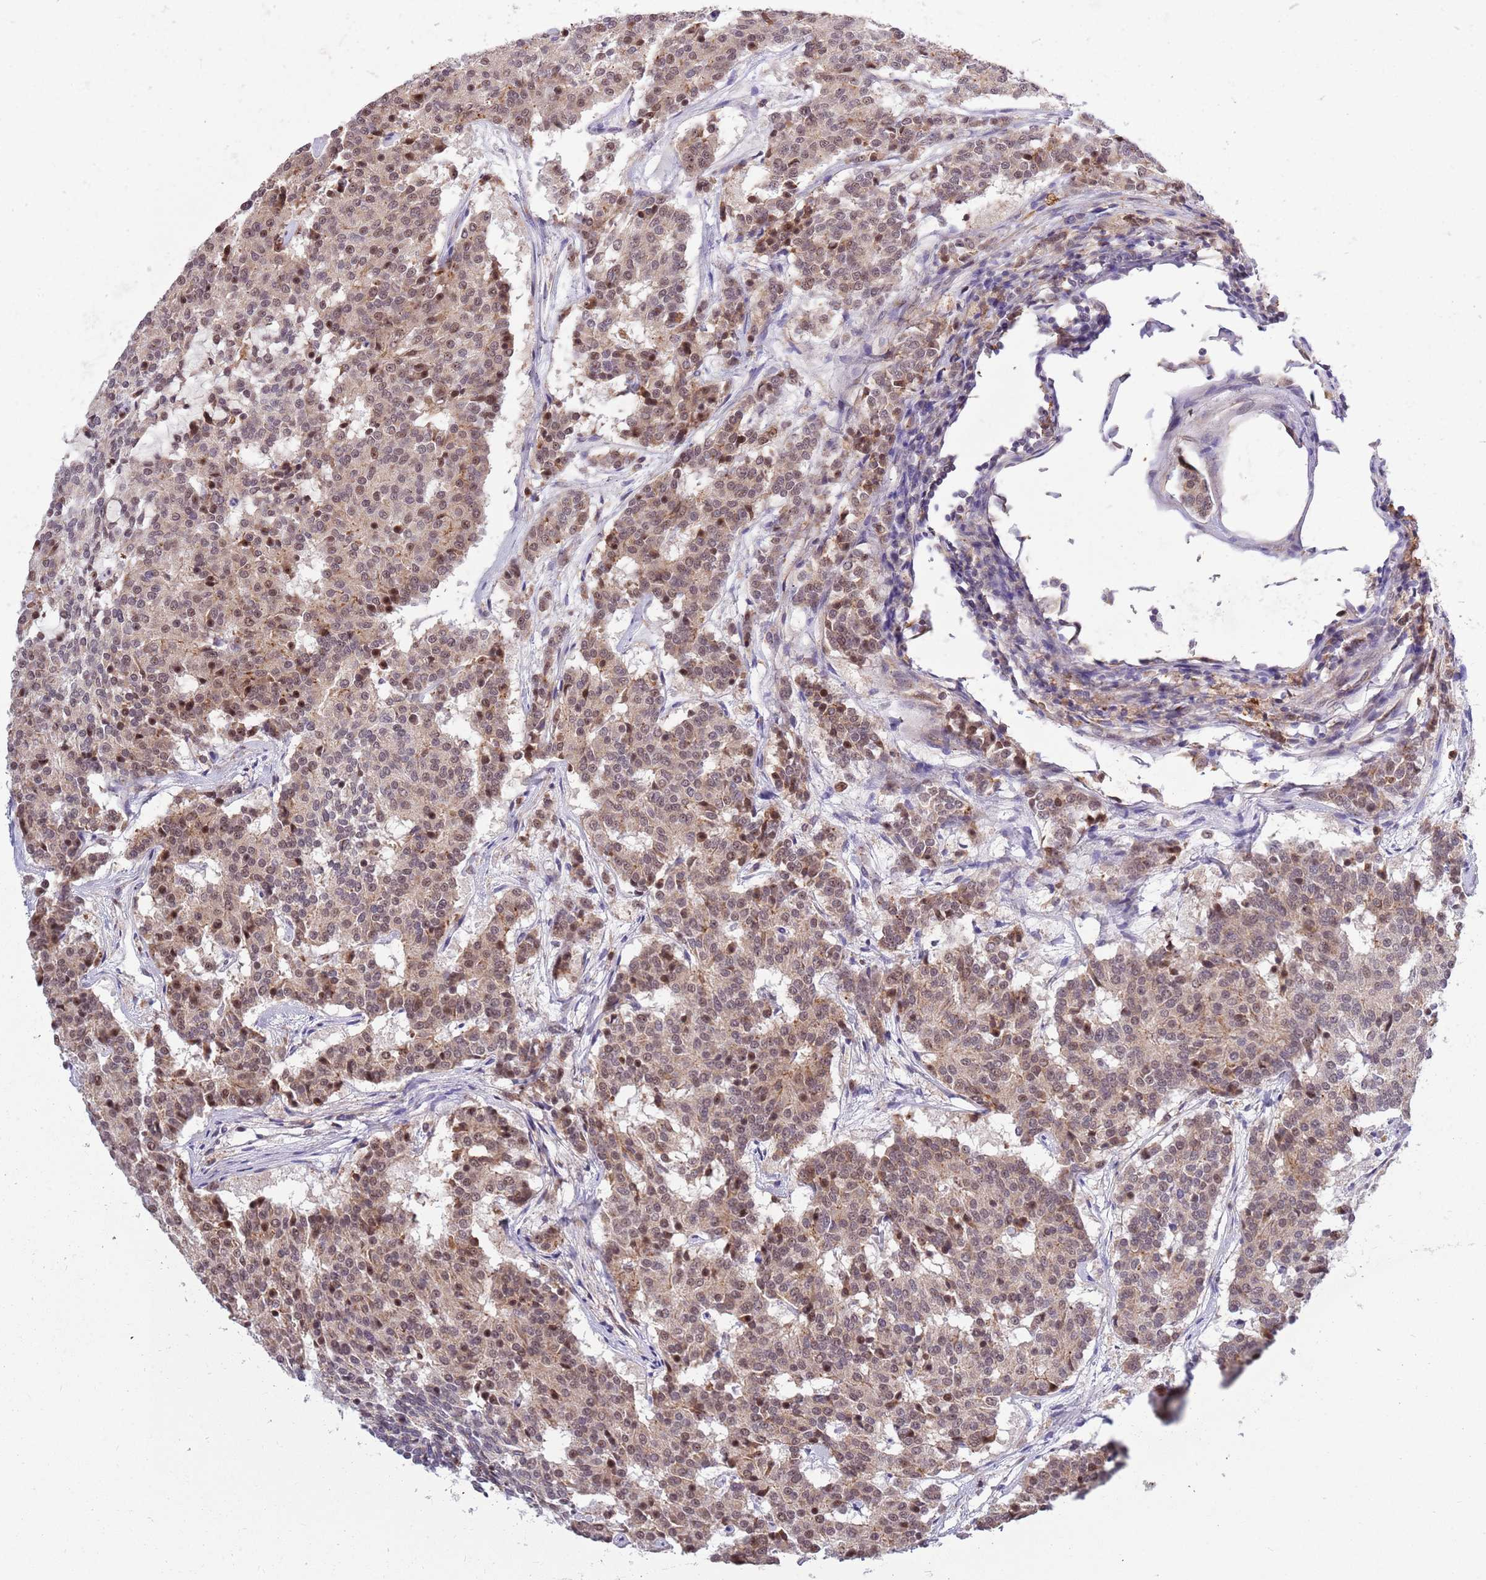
{"staining": {"intensity": "moderate", "quantity": "25%-75%", "location": "nuclear"}, "tissue": "carcinoid", "cell_type": "Tumor cells", "image_type": "cancer", "snomed": [{"axis": "morphology", "description": "Carcinoid, malignant, NOS"}, {"axis": "topography", "description": "Pancreas"}], "caption": "A medium amount of moderate nuclear expression is identified in approximately 25%-75% of tumor cells in carcinoid tissue. (IHC, brightfield microscopy, high magnification).", "gene": "CCNJL", "patient": {"sex": "female", "age": 54}}